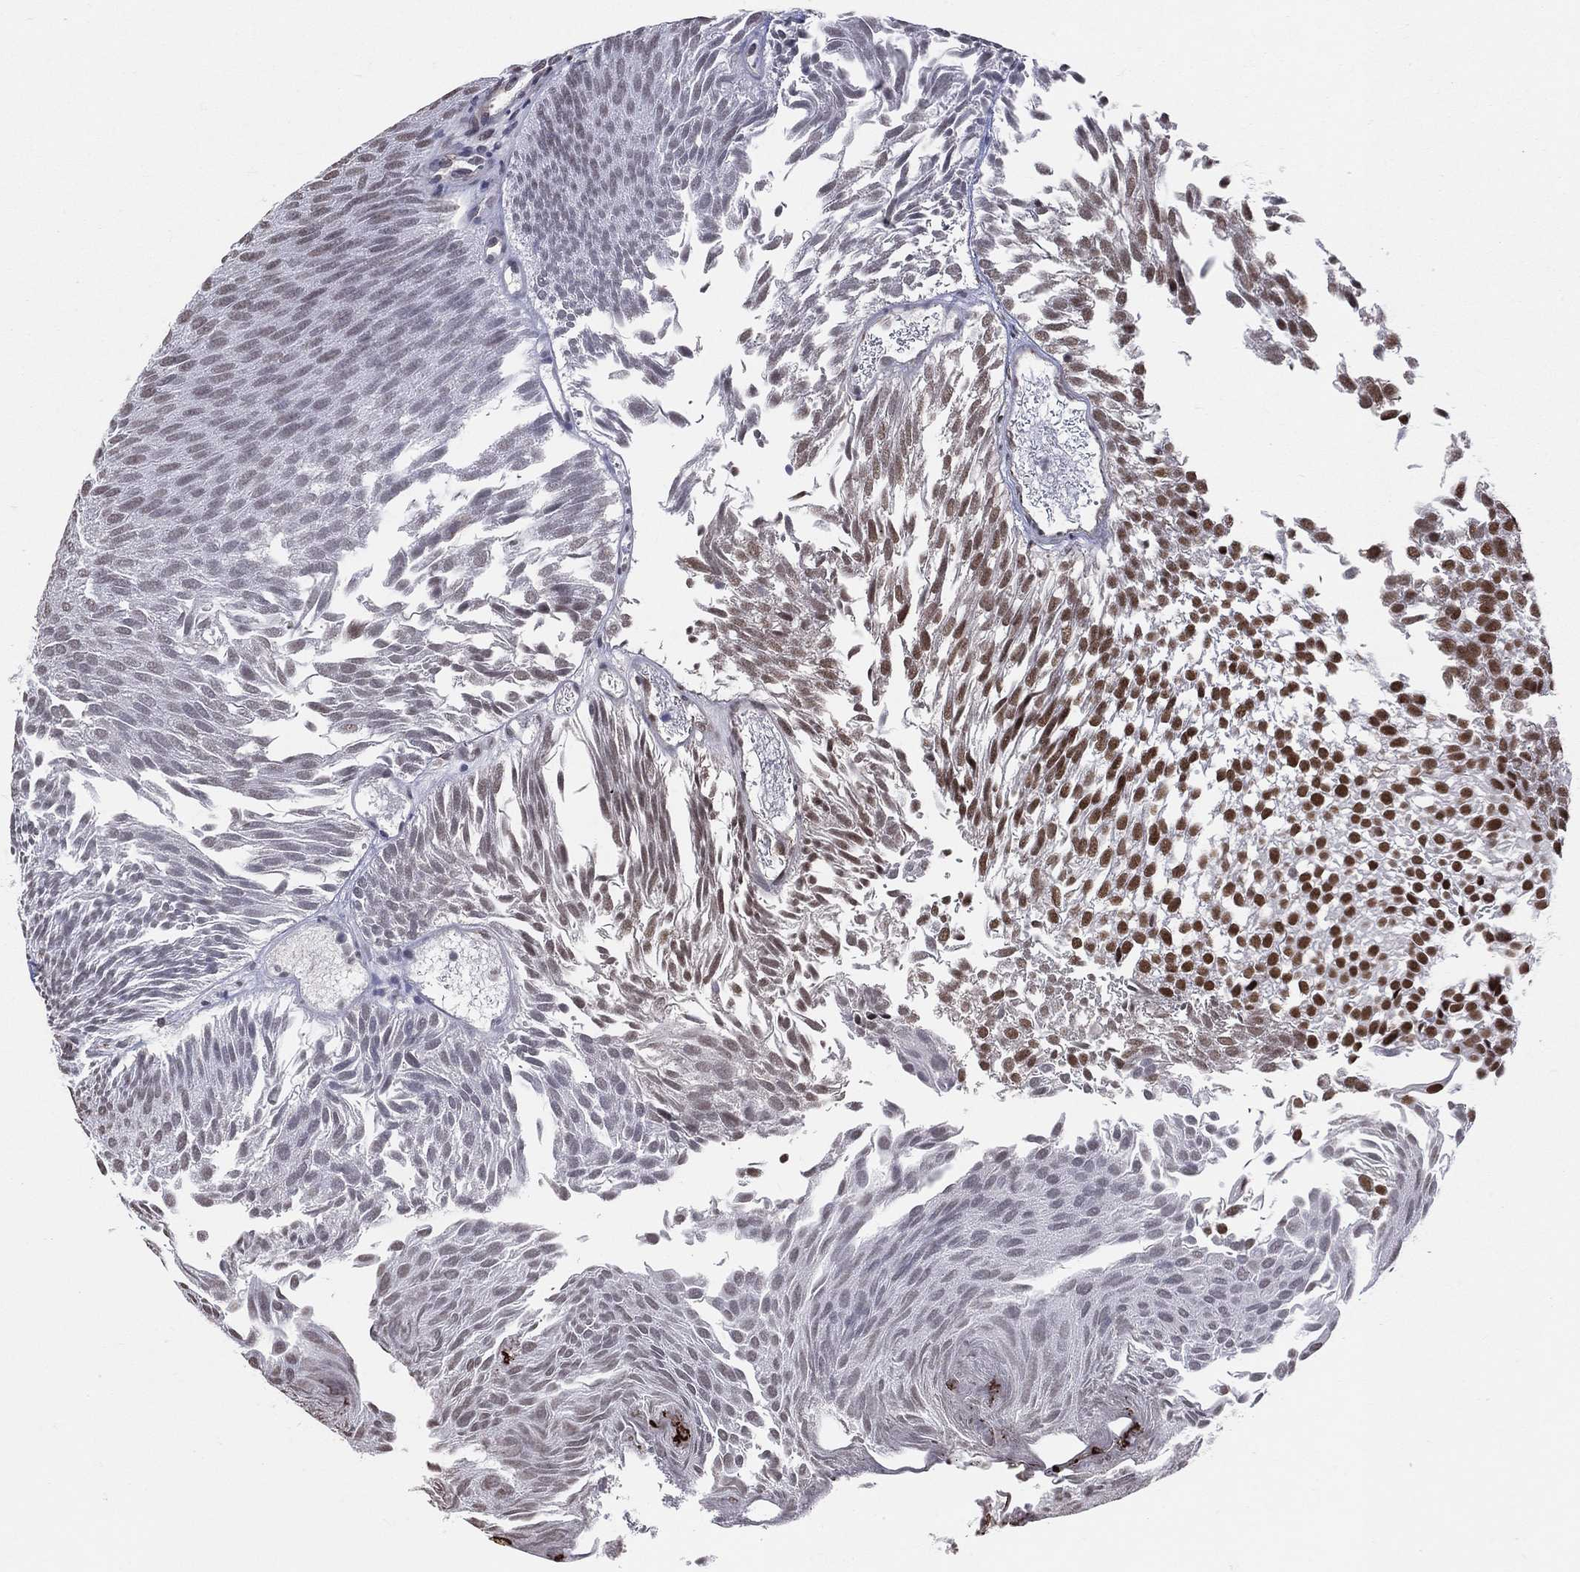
{"staining": {"intensity": "strong", "quantity": ">75%", "location": "nuclear"}, "tissue": "urothelial cancer", "cell_type": "Tumor cells", "image_type": "cancer", "snomed": [{"axis": "morphology", "description": "Urothelial carcinoma, Low grade"}, {"axis": "topography", "description": "Urinary bladder"}], "caption": "Human urothelial cancer stained for a protein (brown) demonstrates strong nuclear positive expression in approximately >75% of tumor cells.", "gene": "CDK7", "patient": {"sex": "male", "age": 52}}